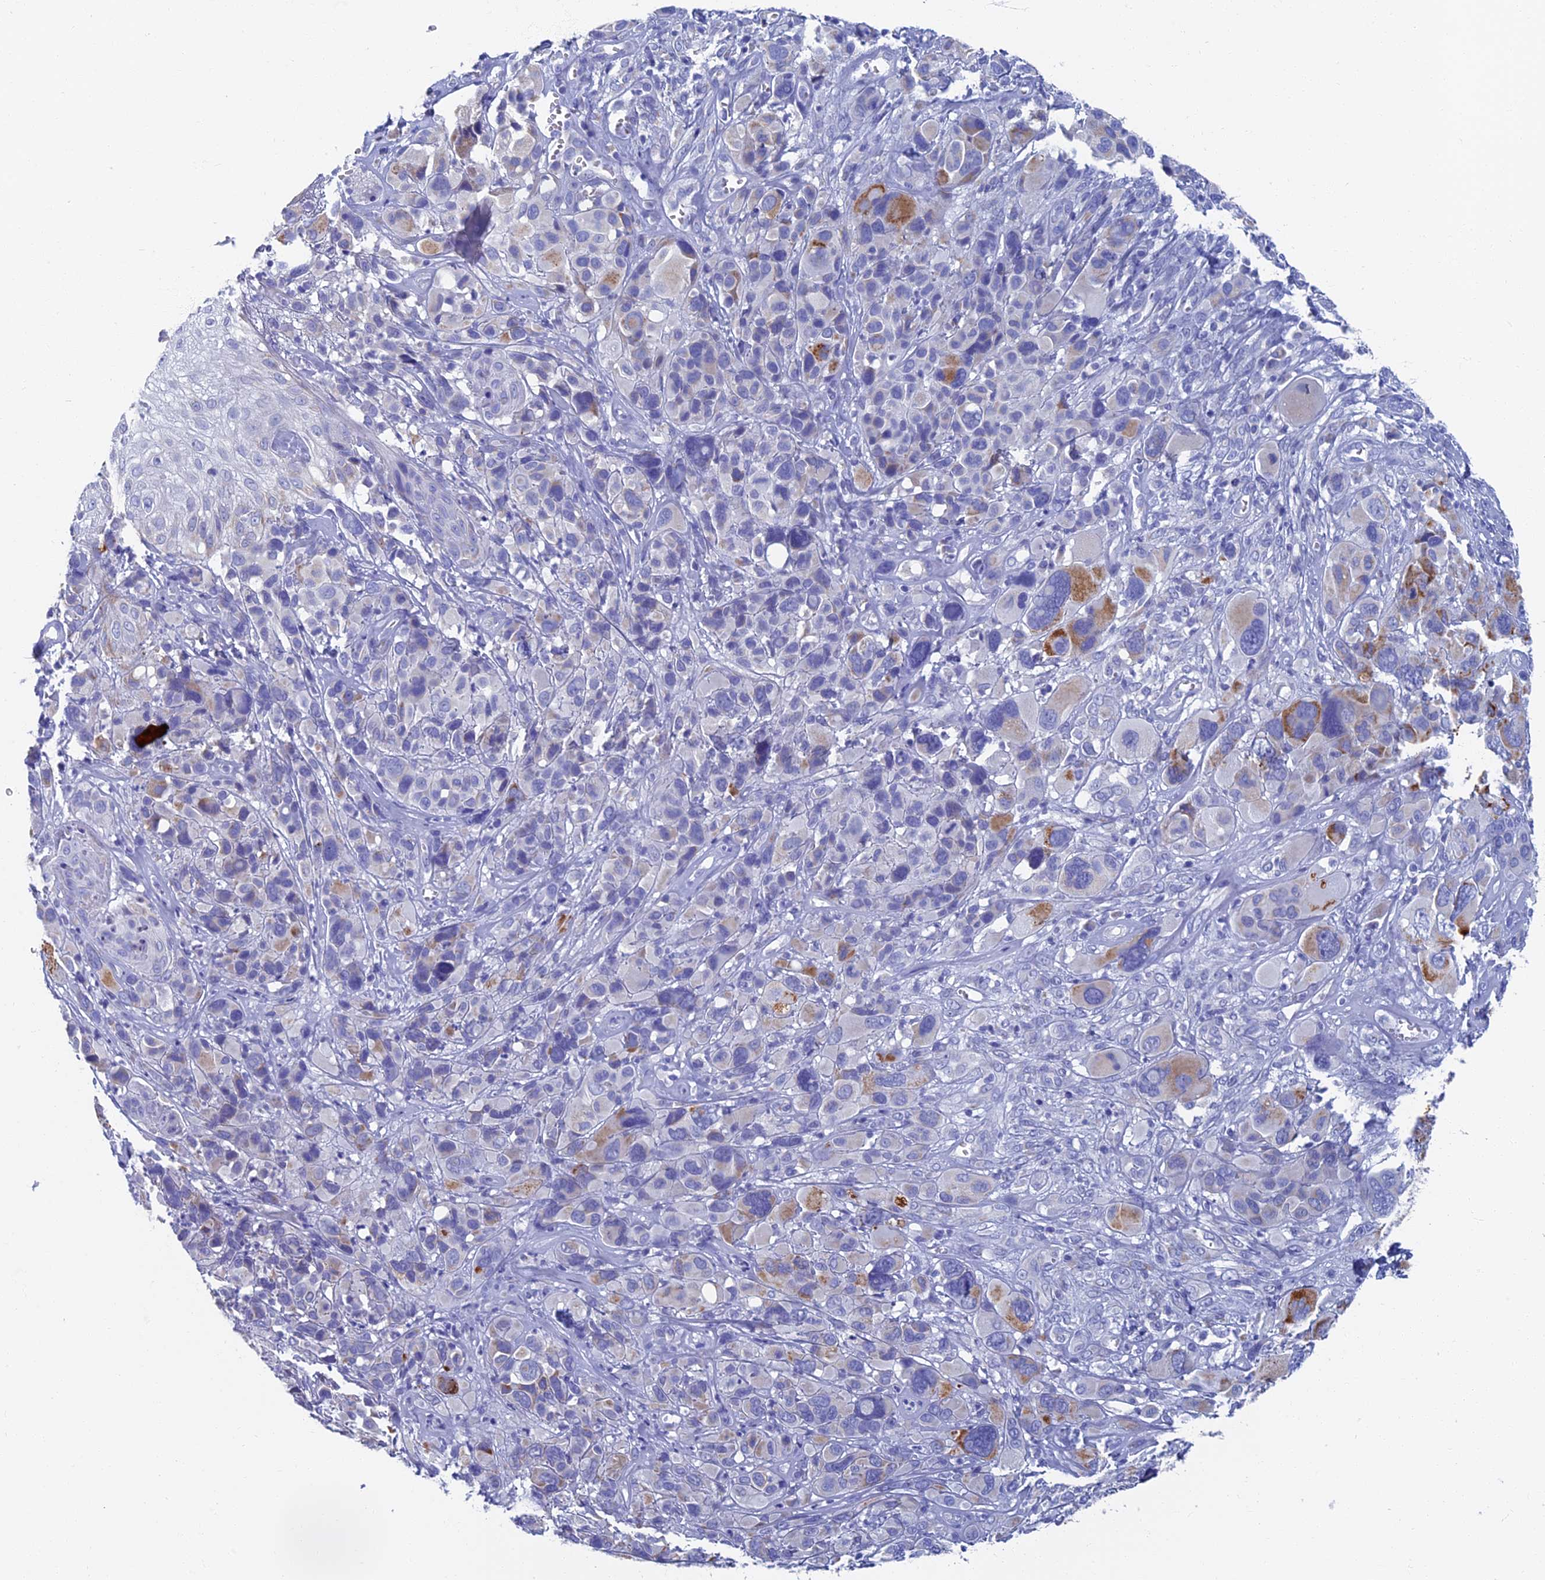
{"staining": {"intensity": "negative", "quantity": "none", "location": "none"}, "tissue": "melanoma", "cell_type": "Tumor cells", "image_type": "cancer", "snomed": [{"axis": "morphology", "description": "Malignant melanoma, NOS"}, {"axis": "topography", "description": "Skin of trunk"}], "caption": "This photomicrograph is of malignant melanoma stained with IHC to label a protein in brown with the nuclei are counter-stained blue. There is no staining in tumor cells.", "gene": "OAT", "patient": {"sex": "male", "age": 71}}